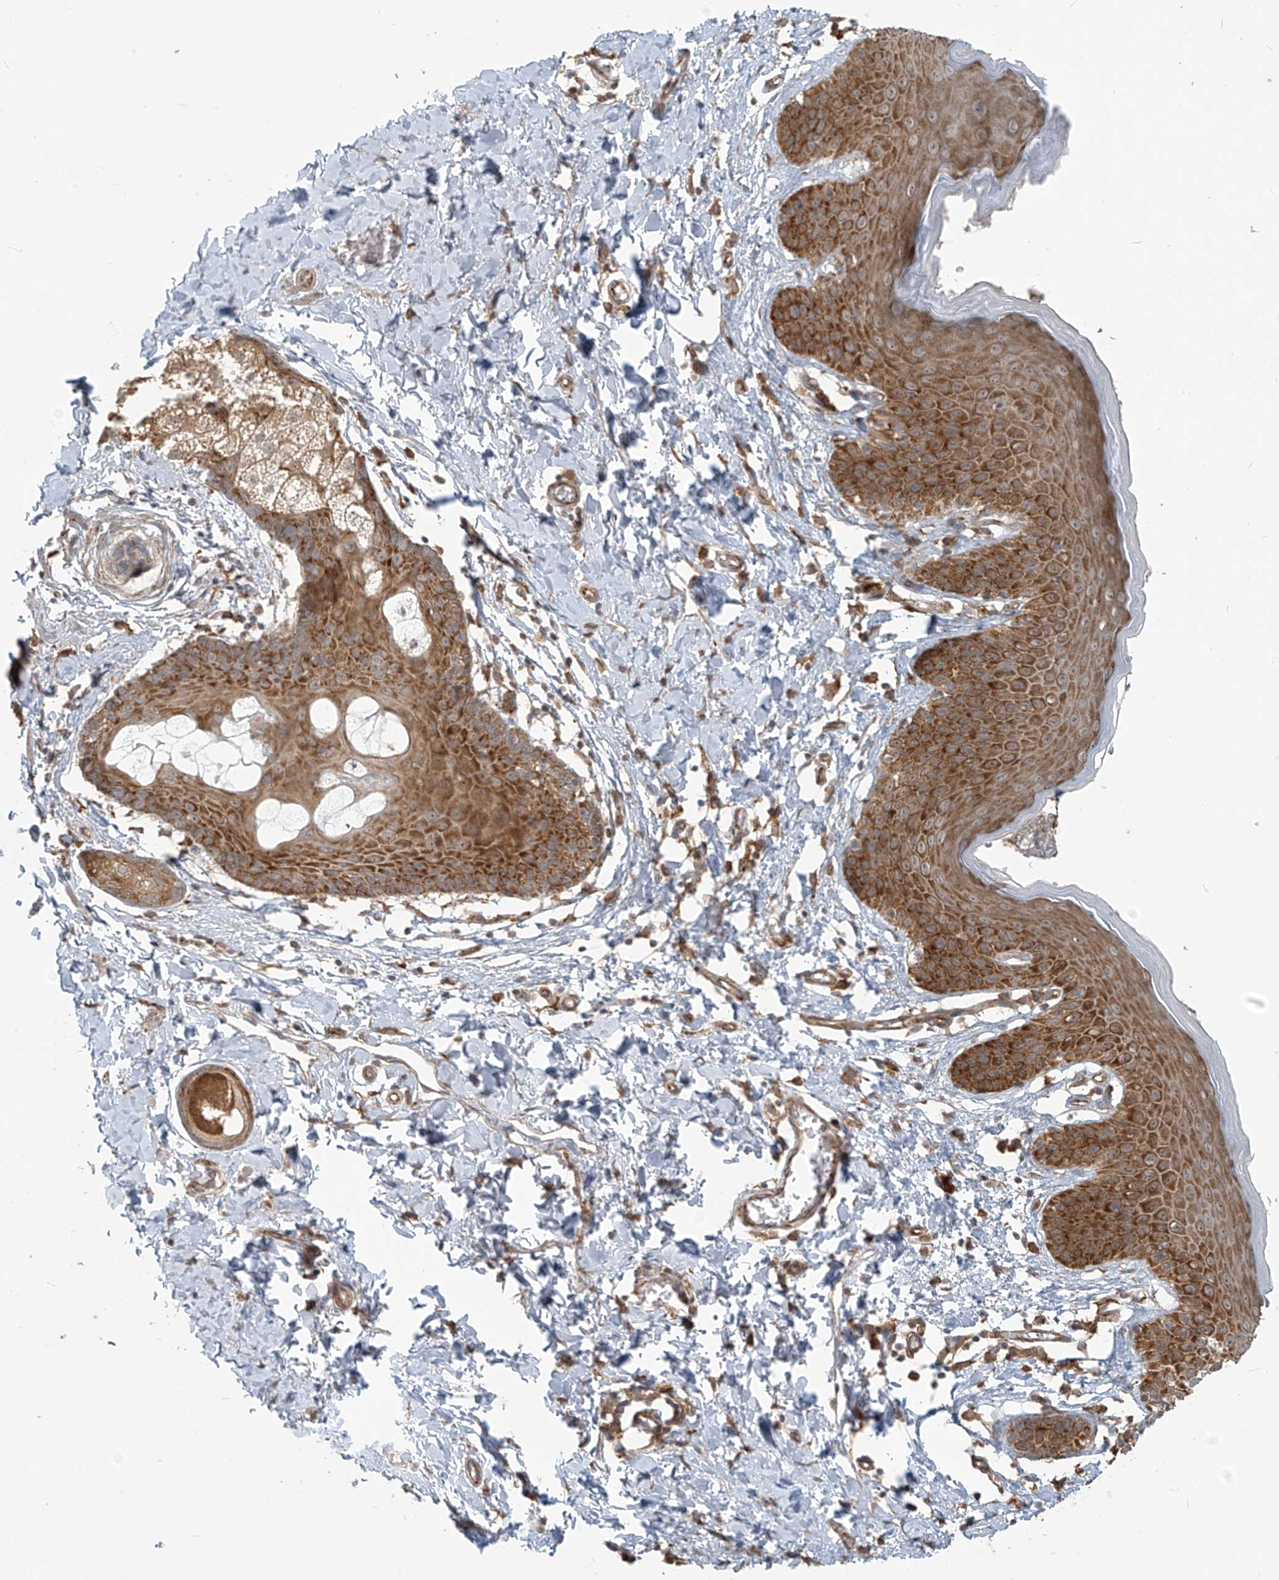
{"staining": {"intensity": "strong", "quantity": ">75%", "location": "cytoplasmic/membranous"}, "tissue": "skin", "cell_type": "Epidermal cells", "image_type": "normal", "snomed": [{"axis": "morphology", "description": "Normal tissue, NOS"}, {"axis": "topography", "description": "Vulva"}], "caption": "Brown immunohistochemical staining in unremarkable human skin exhibits strong cytoplasmic/membranous positivity in about >75% of epidermal cells.", "gene": "KATNIP", "patient": {"sex": "female", "age": 66}}